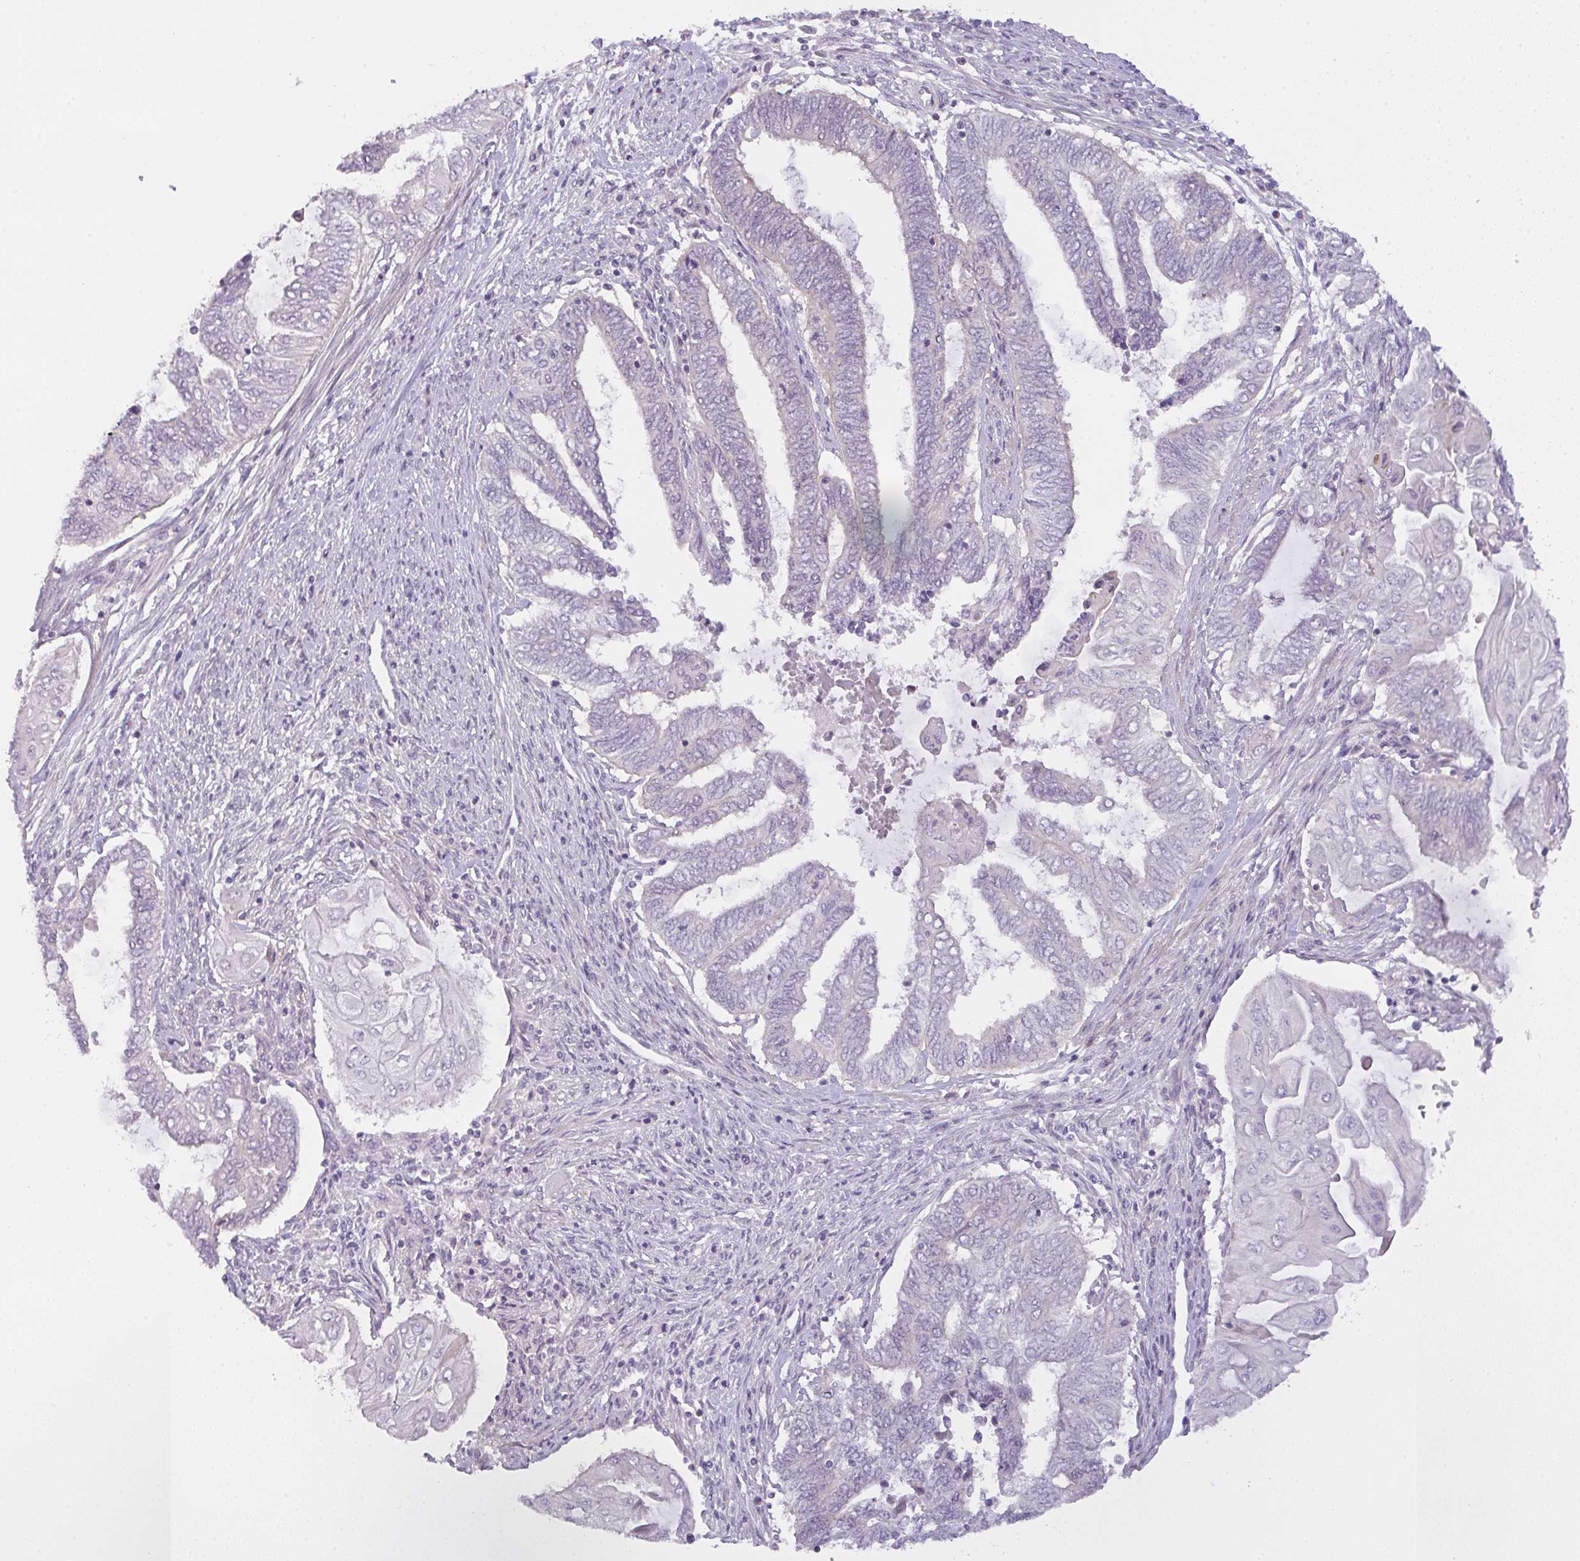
{"staining": {"intensity": "negative", "quantity": "none", "location": "none"}, "tissue": "endometrial cancer", "cell_type": "Tumor cells", "image_type": "cancer", "snomed": [{"axis": "morphology", "description": "Adenocarcinoma, NOS"}, {"axis": "topography", "description": "Uterus"}, {"axis": "topography", "description": "Endometrium"}], "caption": "This is an immunohistochemistry photomicrograph of human endometrial cancer. There is no staining in tumor cells.", "gene": "CSE1L", "patient": {"sex": "female", "age": 70}}